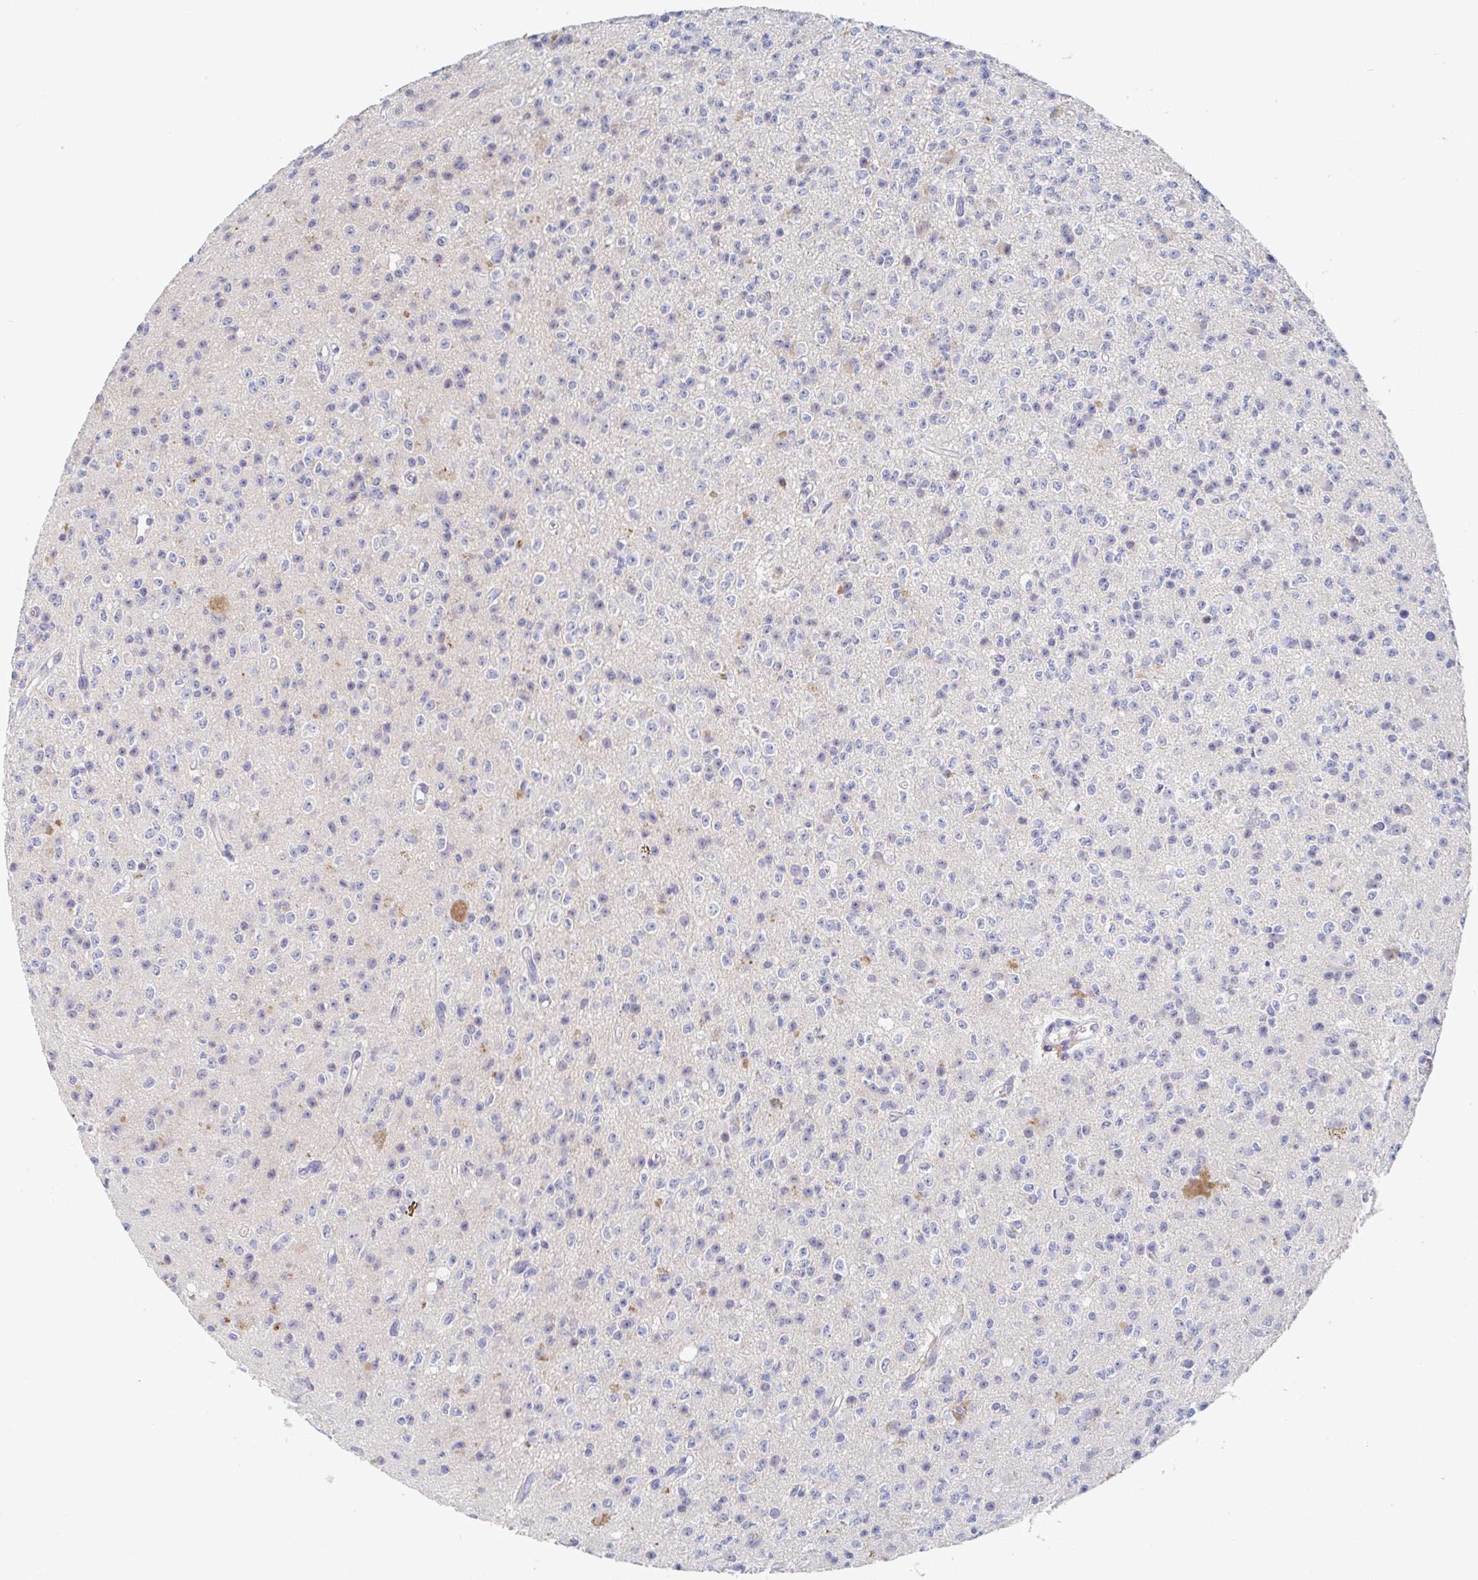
{"staining": {"intensity": "negative", "quantity": "none", "location": "none"}, "tissue": "glioma", "cell_type": "Tumor cells", "image_type": "cancer", "snomed": [{"axis": "morphology", "description": "Glioma, malignant, High grade"}, {"axis": "topography", "description": "Brain"}], "caption": "Glioma stained for a protein using IHC reveals no staining tumor cells.", "gene": "ZNF430", "patient": {"sex": "male", "age": 36}}